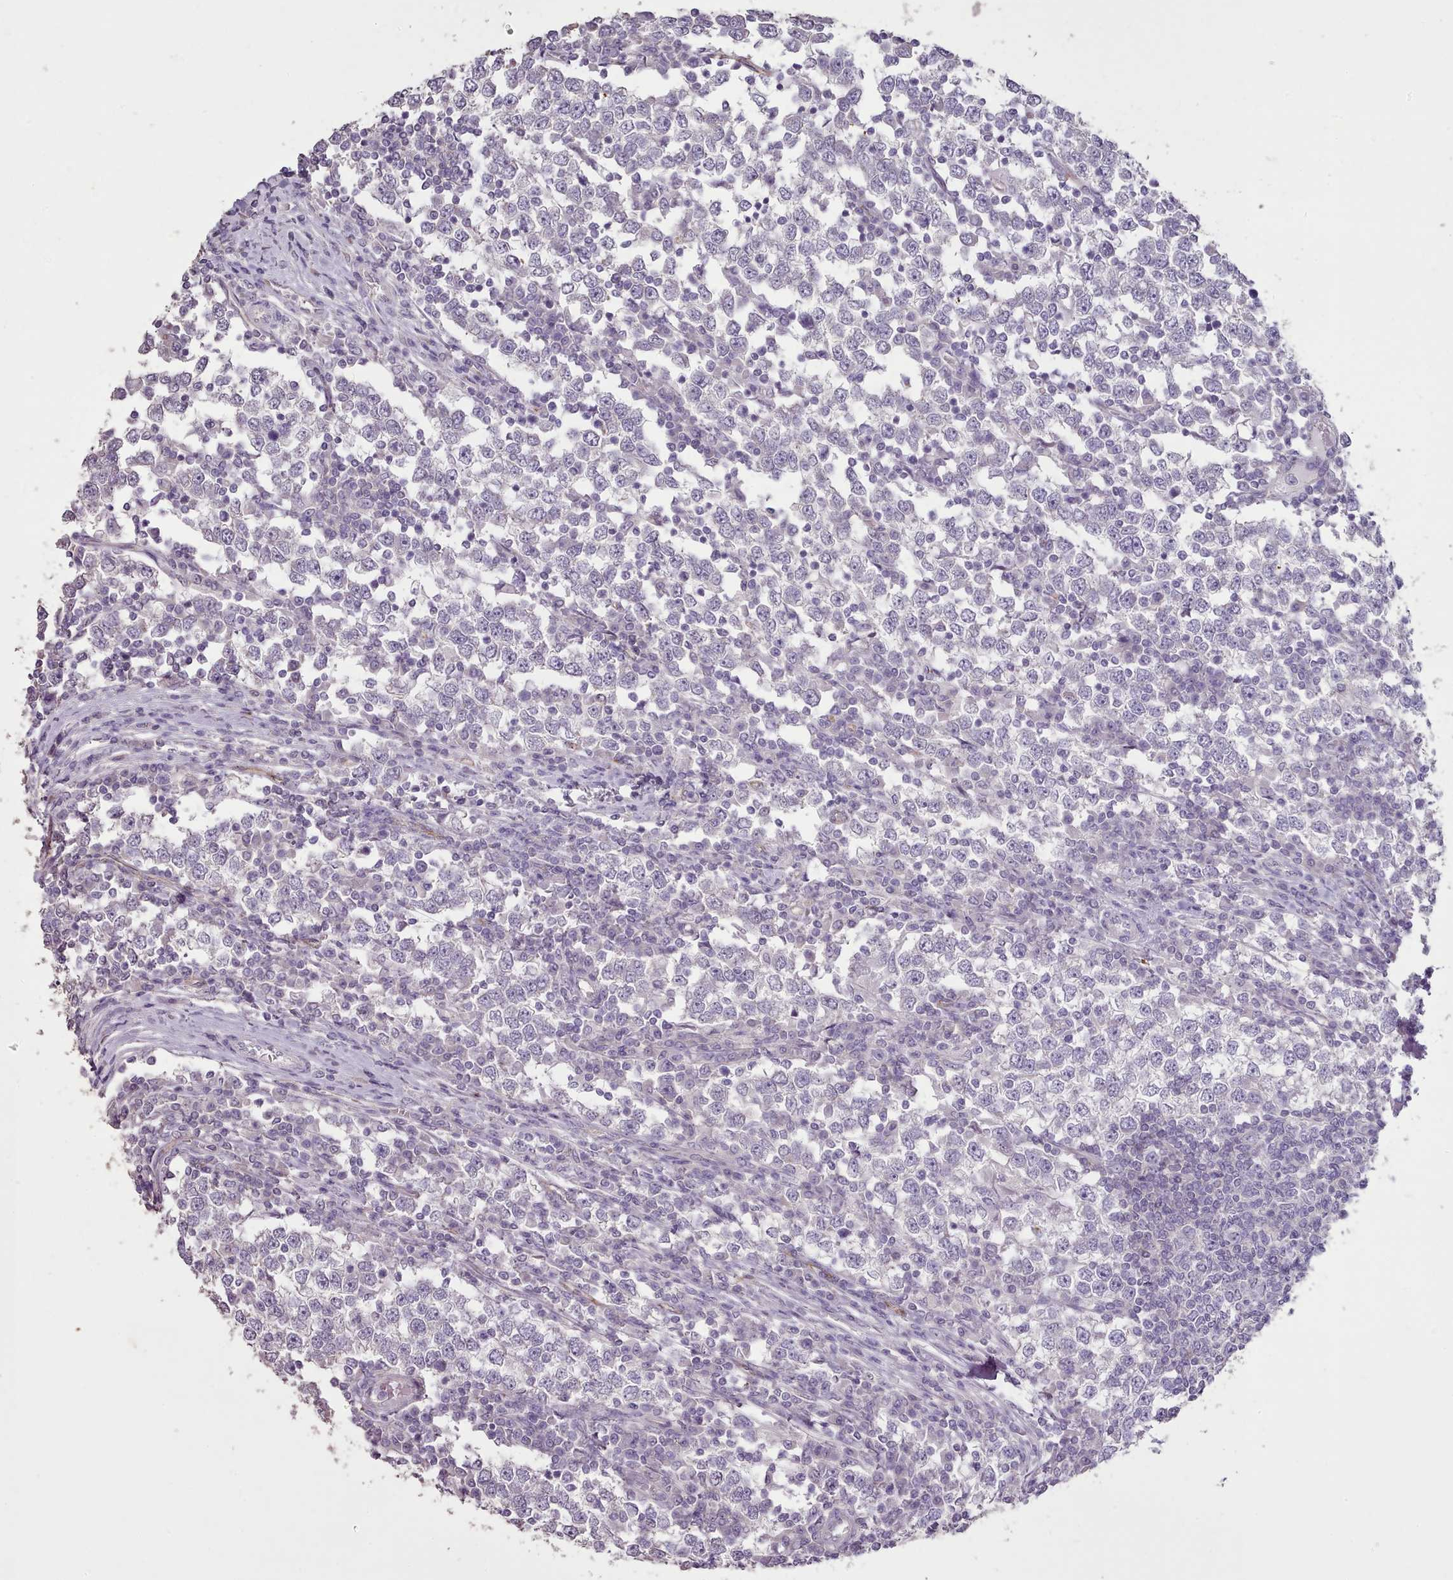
{"staining": {"intensity": "negative", "quantity": "none", "location": "none"}, "tissue": "testis cancer", "cell_type": "Tumor cells", "image_type": "cancer", "snomed": [{"axis": "morphology", "description": "Seminoma, NOS"}, {"axis": "topography", "description": "Testis"}], "caption": "Micrograph shows no significant protein positivity in tumor cells of testis cancer.", "gene": "BLOC1S2", "patient": {"sex": "male", "age": 65}}